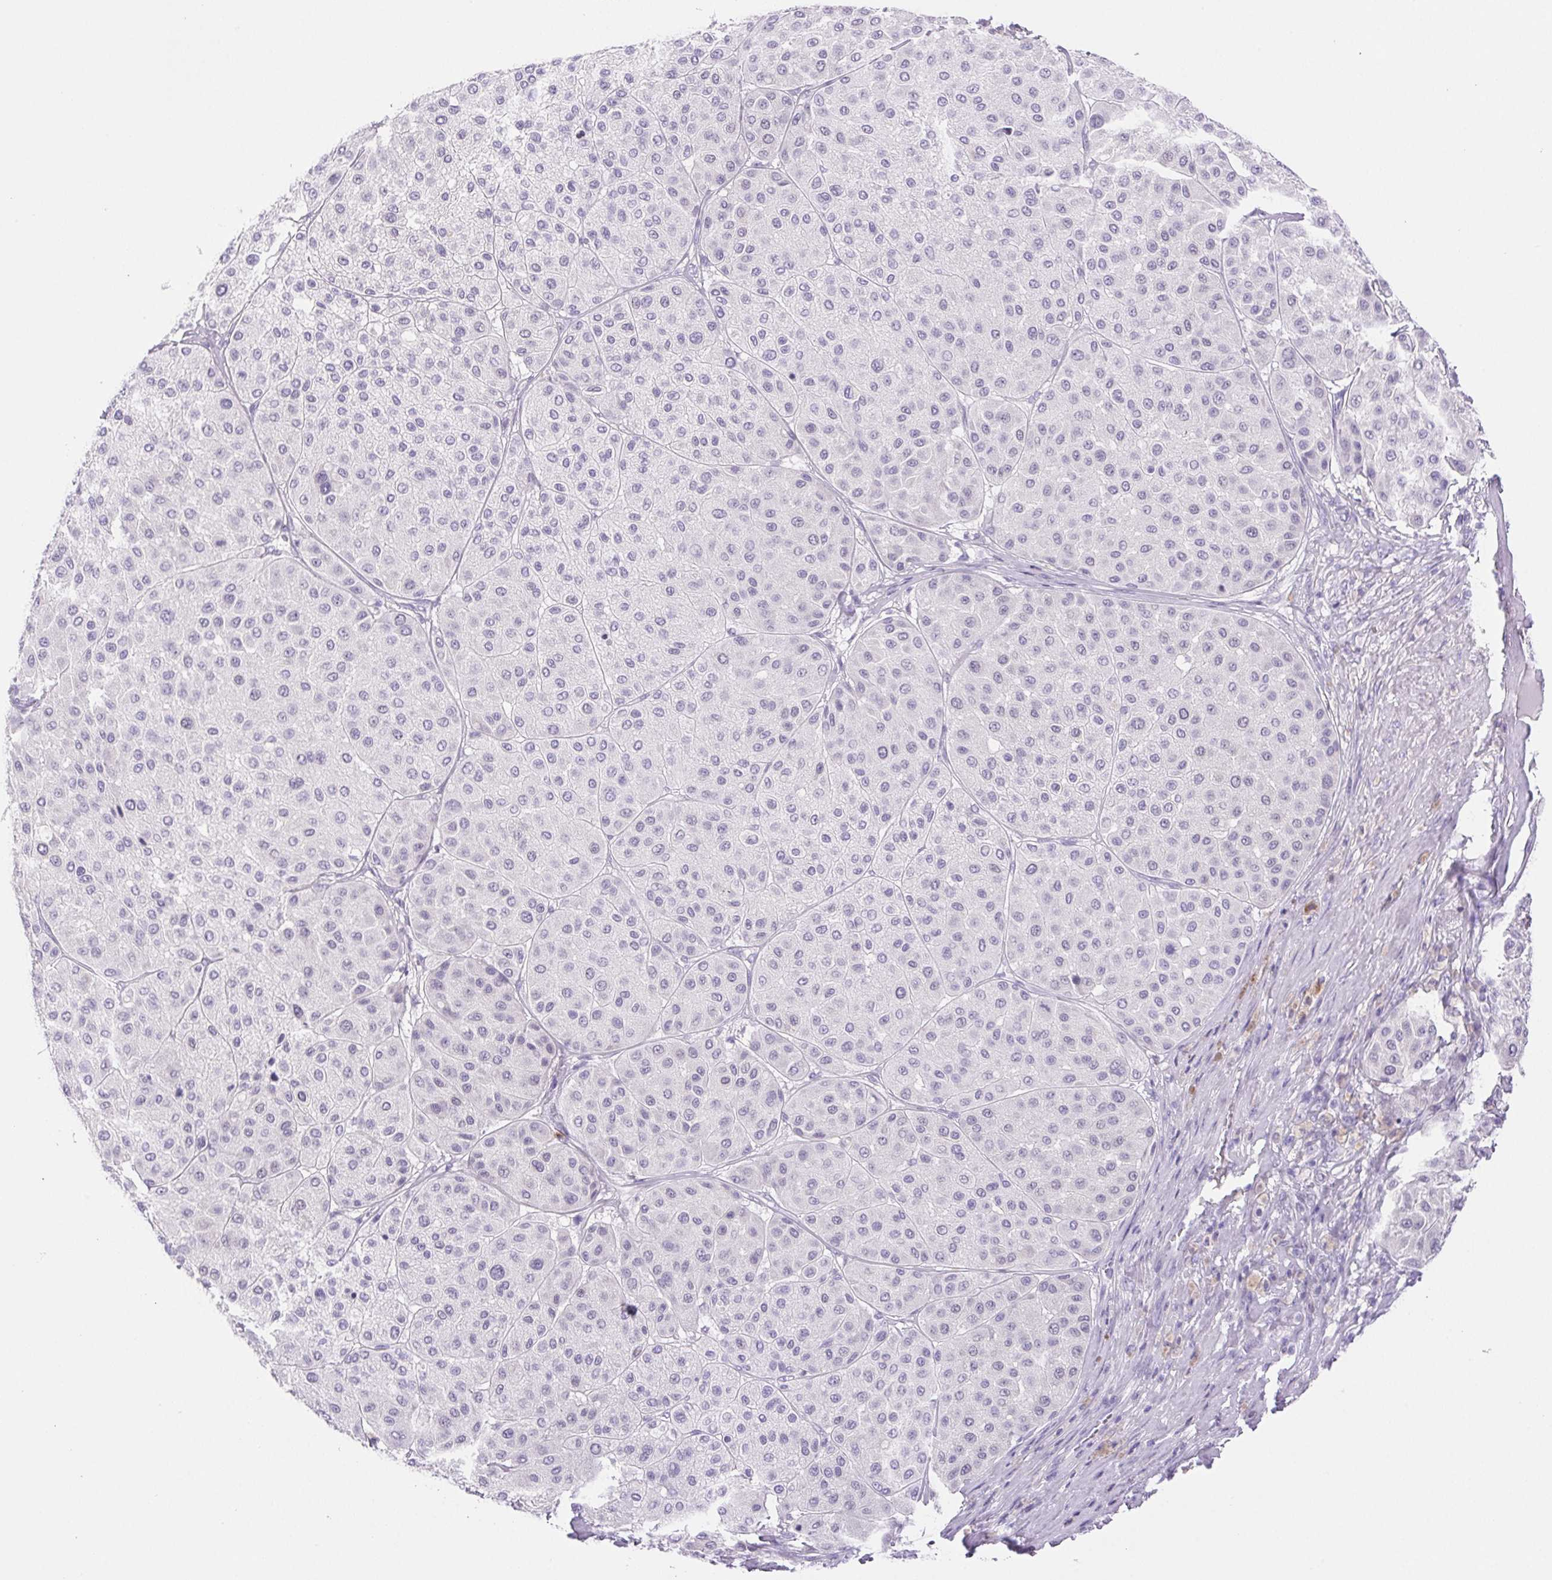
{"staining": {"intensity": "negative", "quantity": "none", "location": "none"}, "tissue": "melanoma", "cell_type": "Tumor cells", "image_type": "cancer", "snomed": [{"axis": "morphology", "description": "Malignant melanoma, Metastatic site"}, {"axis": "topography", "description": "Smooth muscle"}], "caption": "Tumor cells show no significant protein expression in malignant melanoma (metastatic site).", "gene": "PAPPA2", "patient": {"sex": "male", "age": 41}}